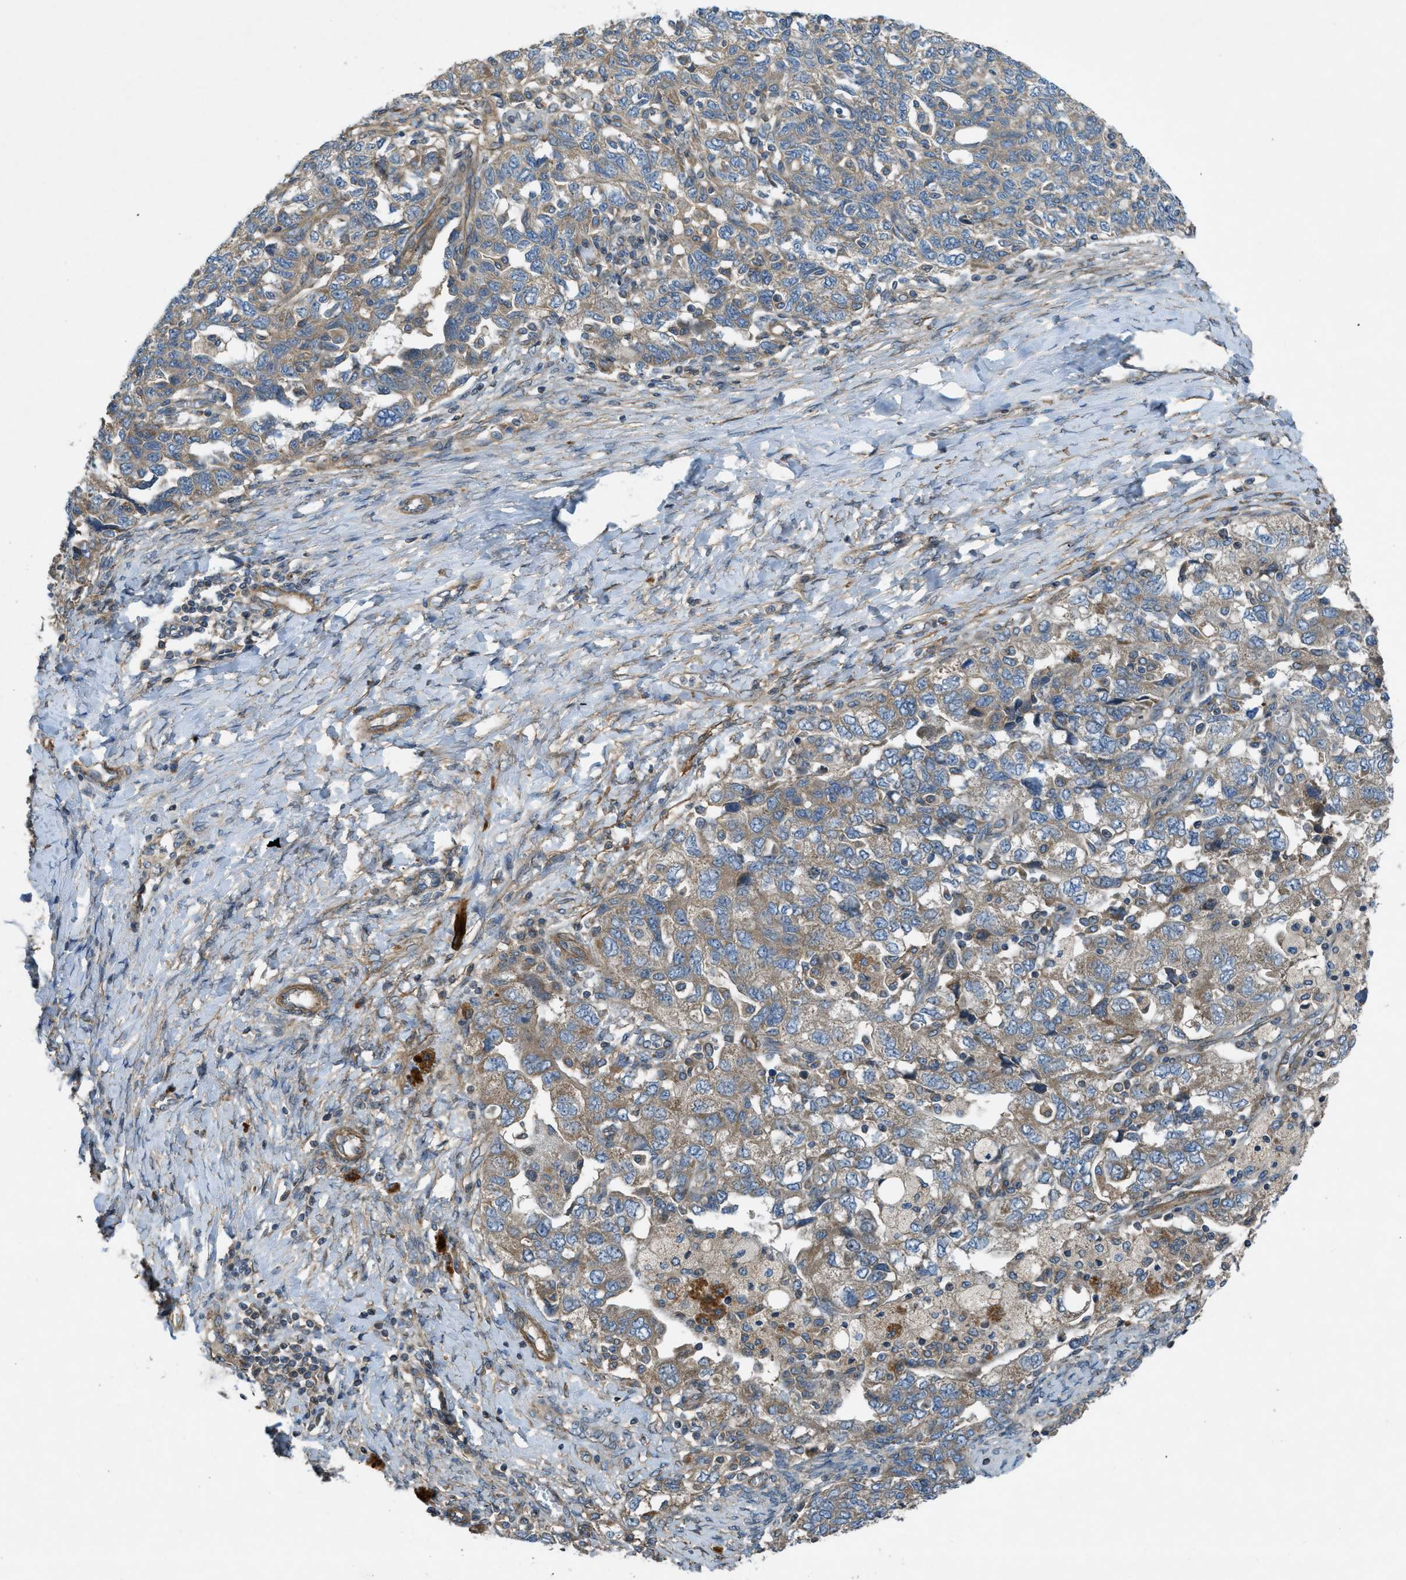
{"staining": {"intensity": "moderate", "quantity": ">75%", "location": "cytoplasmic/membranous"}, "tissue": "ovarian cancer", "cell_type": "Tumor cells", "image_type": "cancer", "snomed": [{"axis": "morphology", "description": "Carcinoma, NOS"}, {"axis": "morphology", "description": "Cystadenocarcinoma, serous, NOS"}, {"axis": "topography", "description": "Ovary"}], "caption": "Immunohistochemistry (IHC) histopathology image of neoplastic tissue: human ovarian serous cystadenocarcinoma stained using immunohistochemistry (IHC) displays medium levels of moderate protein expression localized specifically in the cytoplasmic/membranous of tumor cells, appearing as a cytoplasmic/membranous brown color.", "gene": "VEZT", "patient": {"sex": "female", "age": 69}}